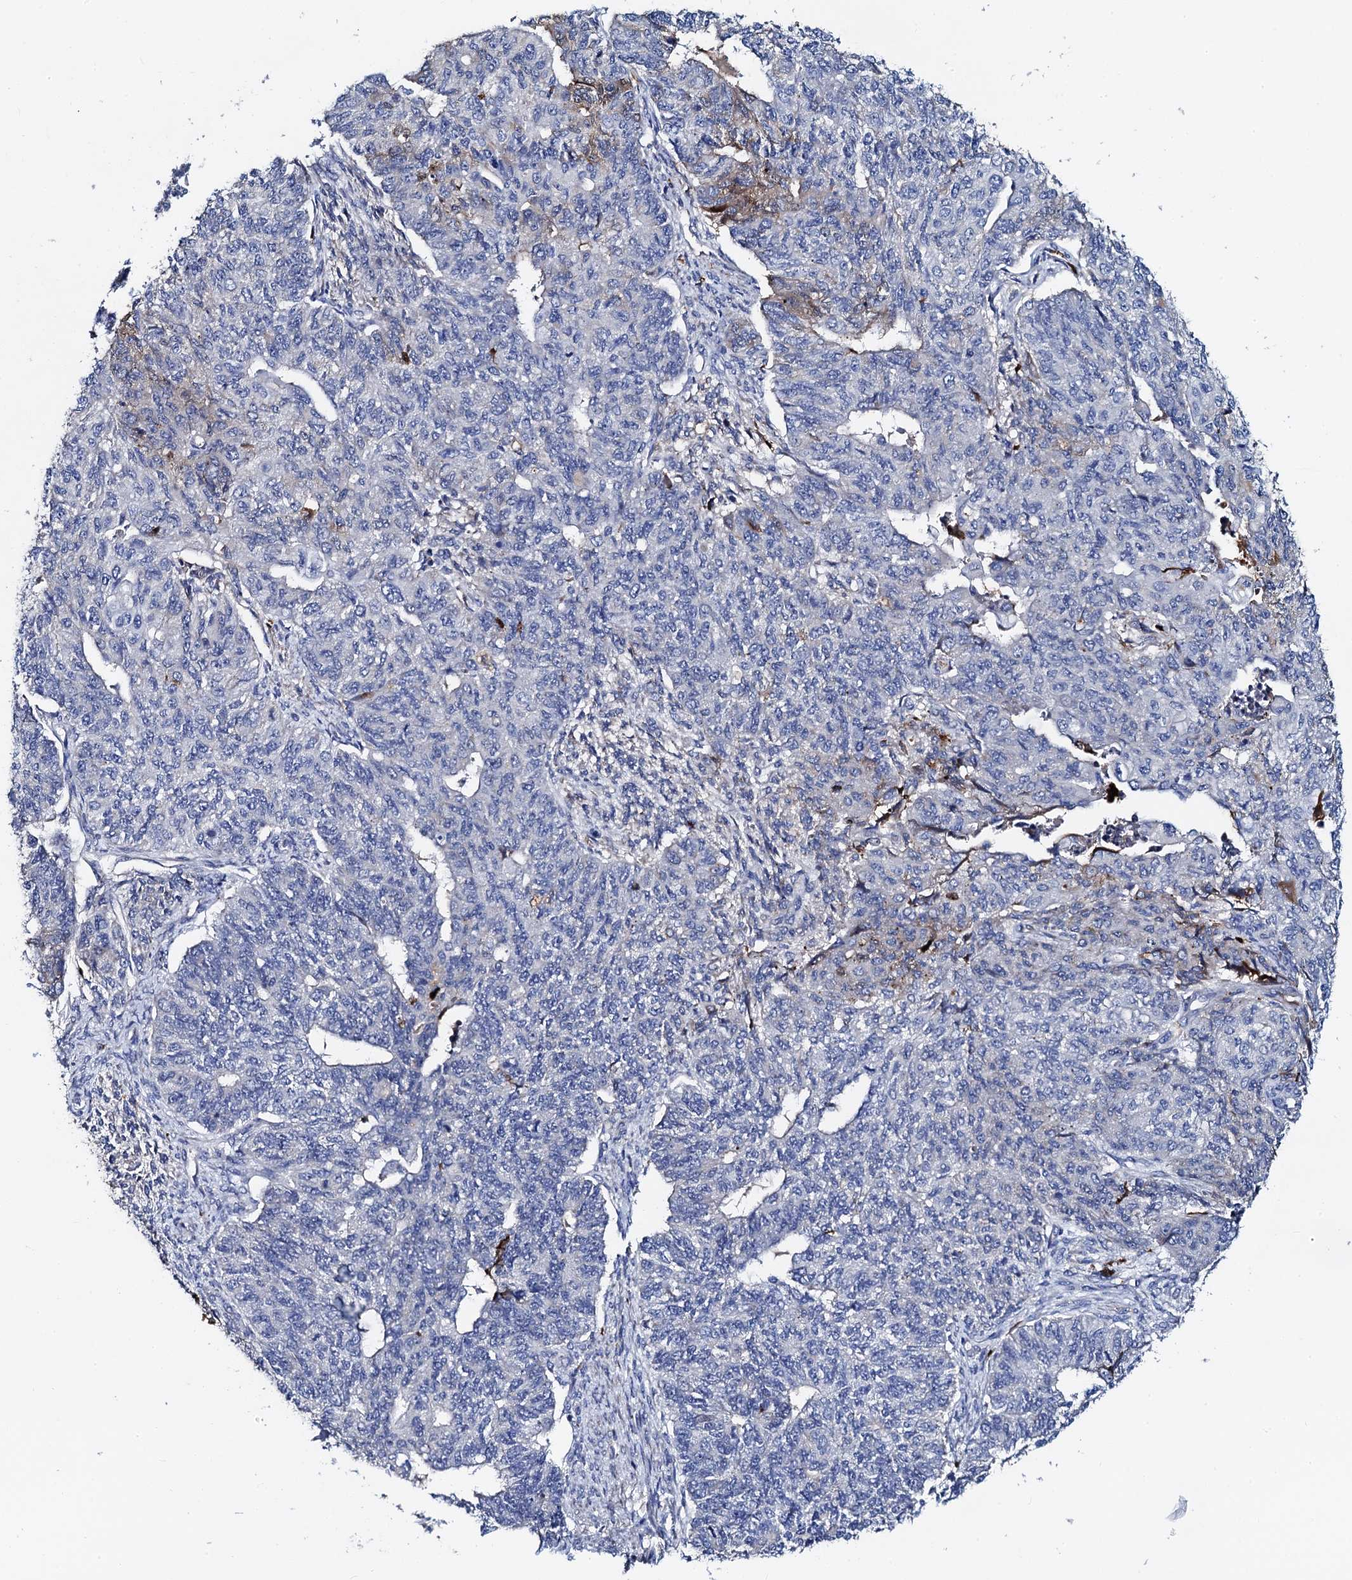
{"staining": {"intensity": "negative", "quantity": "none", "location": "none"}, "tissue": "endometrial cancer", "cell_type": "Tumor cells", "image_type": "cancer", "snomed": [{"axis": "morphology", "description": "Adenocarcinoma, NOS"}, {"axis": "topography", "description": "Endometrium"}], "caption": "Histopathology image shows no protein positivity in tumor cells of endometrial cancer (adenocarcinoma) tissue. The staining was performed using DAB to visualize the protein expression in brown, while the nuclei were stained in blue with hematoxylin (Magnification: 20x).", "gene": "FREM3", "patient": {"sex": "female", "age": 32}}